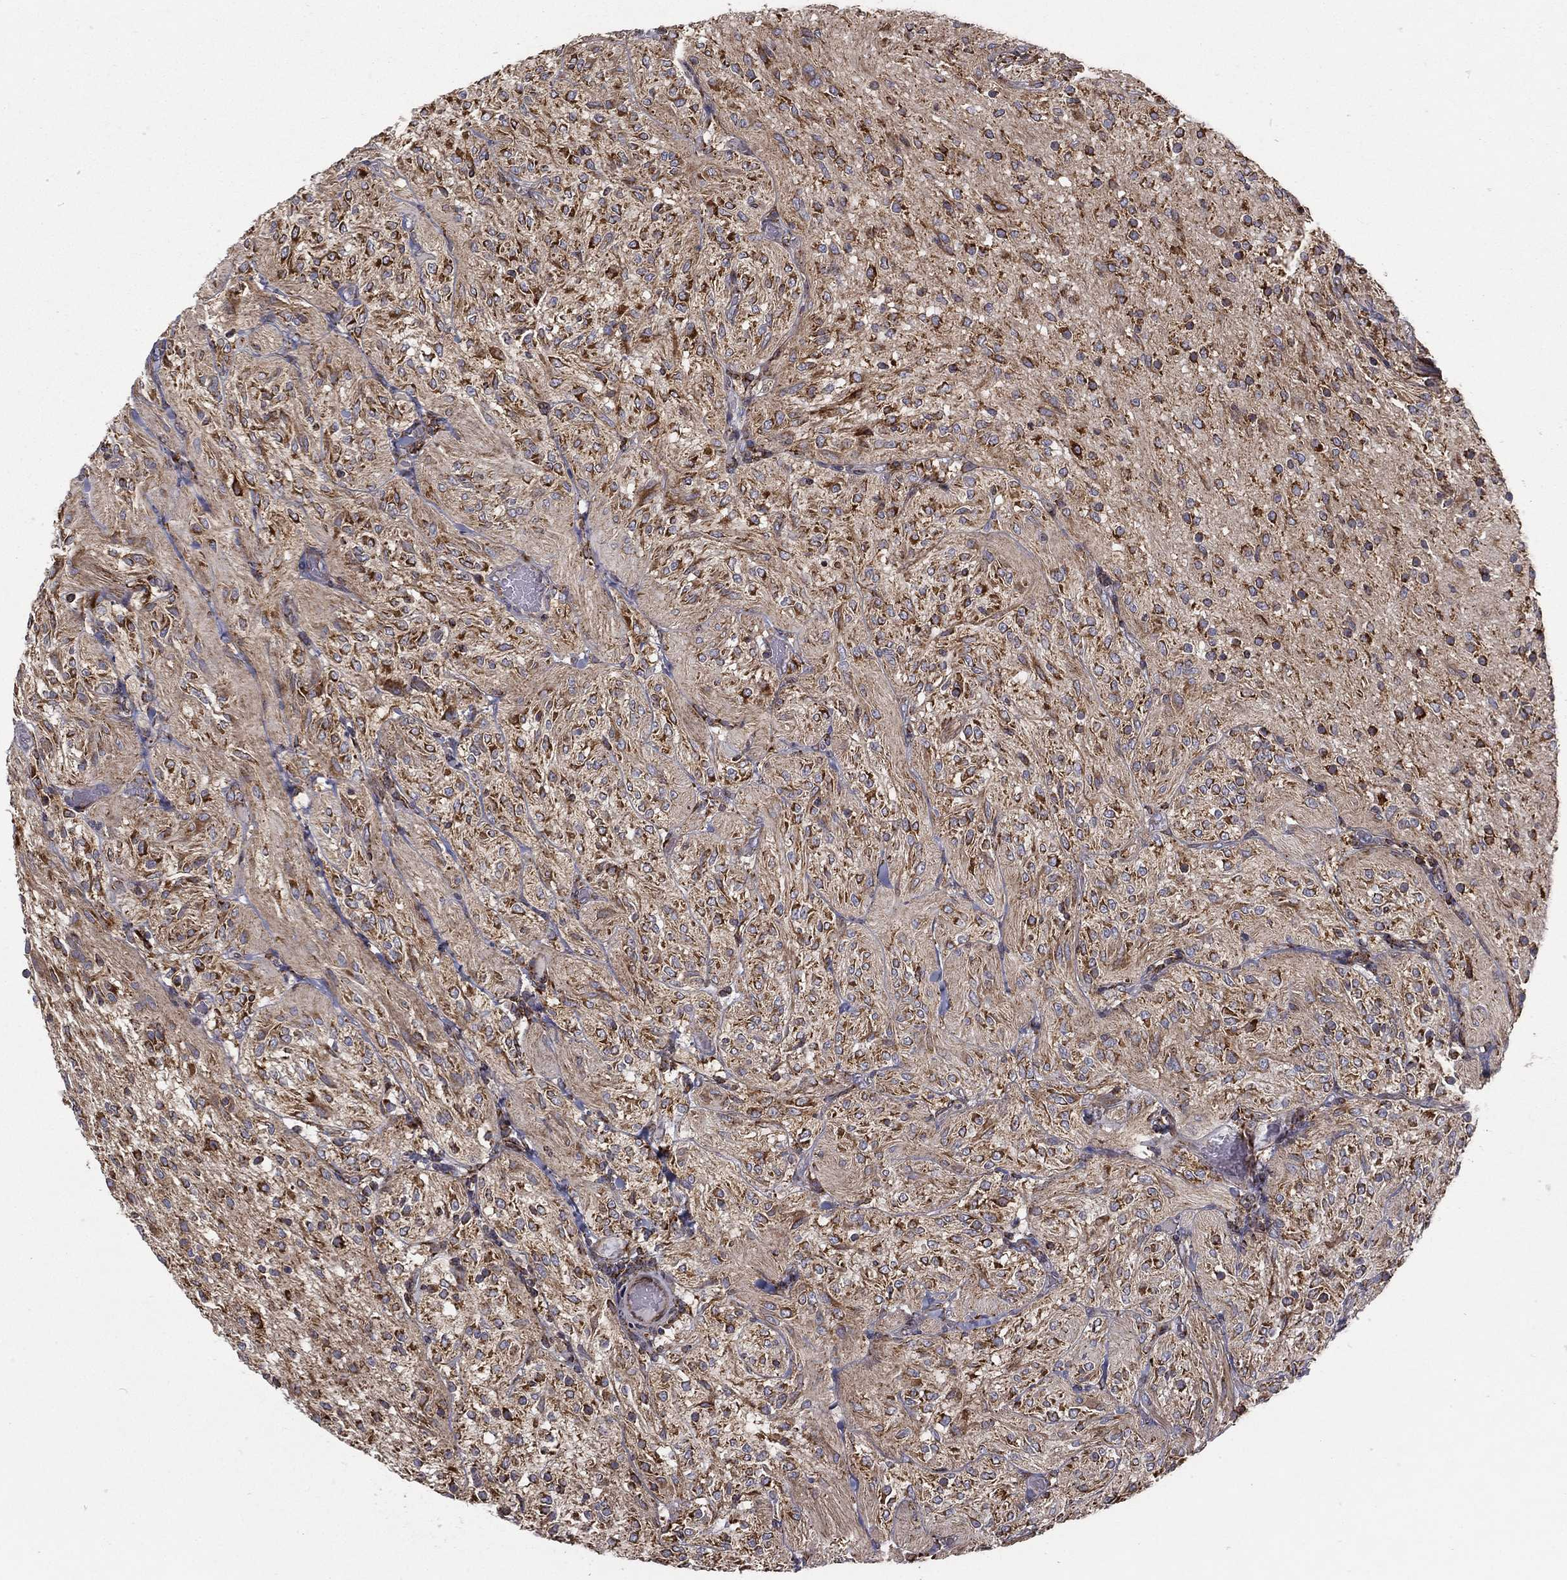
{"staining": {"intensity": "moderate", "quantity": ">75%", "location": "cytoplasmic/membranous"}, "tissue": "glioma", "cell_type": "Tumor cells", "image_type": "cancer", "snomed": [{"axis": "morphology", "description": "Glioma, malignant, Low grade"}, {"axis": "topography", "description": "Brain"}], "caption": "Immunohistochemical staining of human malignant glioma (low-grade) demonstrates medium levels of moderate cytoplasmic/membranous staining in approximately >75% of tumor cells.", "gene": "MT-CYB", "patient": {"sex": "male", "age": 3}}